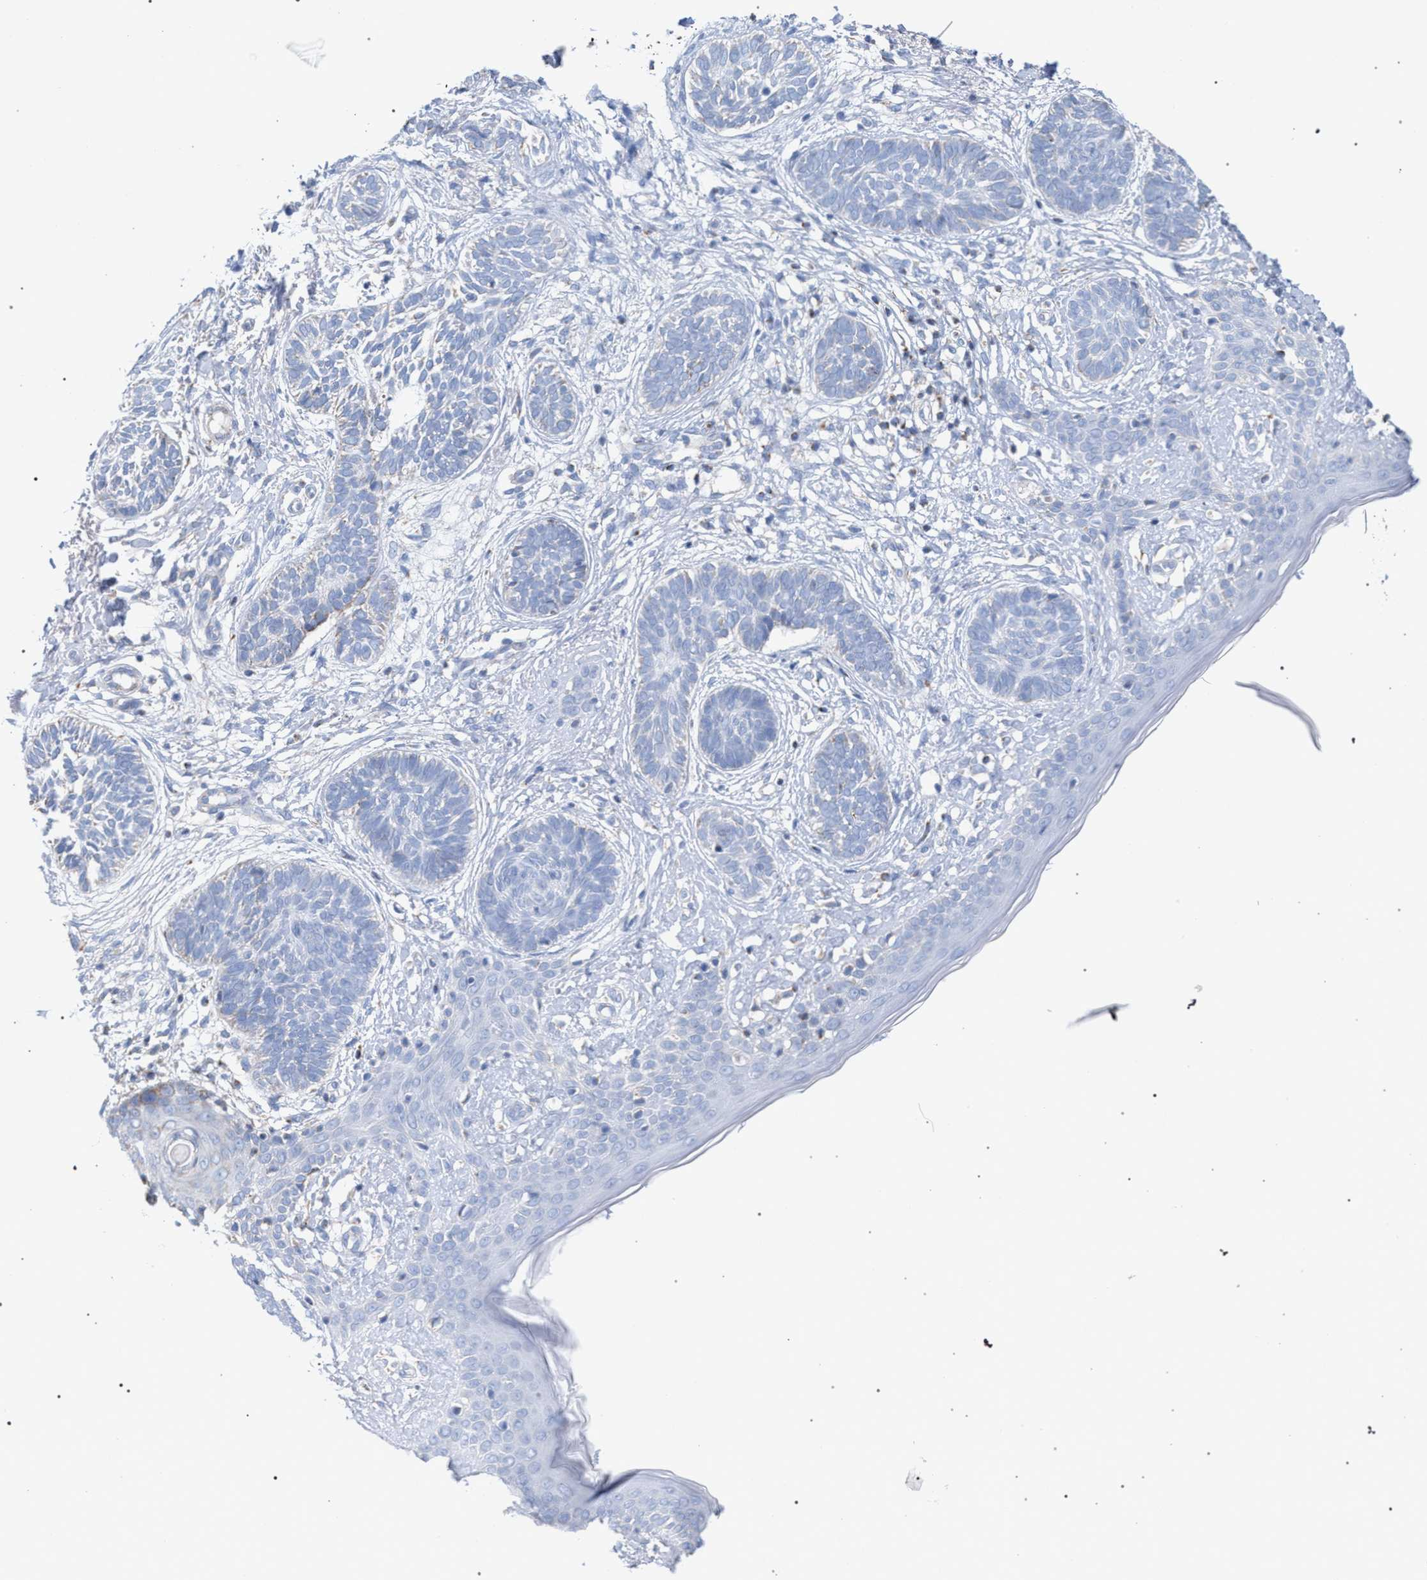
{"staining": {"intensity": "negative", "quantity": "none", "location": "none"}, "tissue": "skin cancer", "cell_type": "Tumor cells", "image_type": "cancer", "snomed": [{"axis": "morphology", "description": "Normal tissue, NOS"}, {"axis": "morphology", "description": "Basal cell carcinoma"}, {"axis": "topography", "description": "Skin"}], "caption": "There is no significant staining in tumor cells of skin basal cell carcinoma.", "gene": "ECI2", "patient": {"sex": "male", "age": 63}}